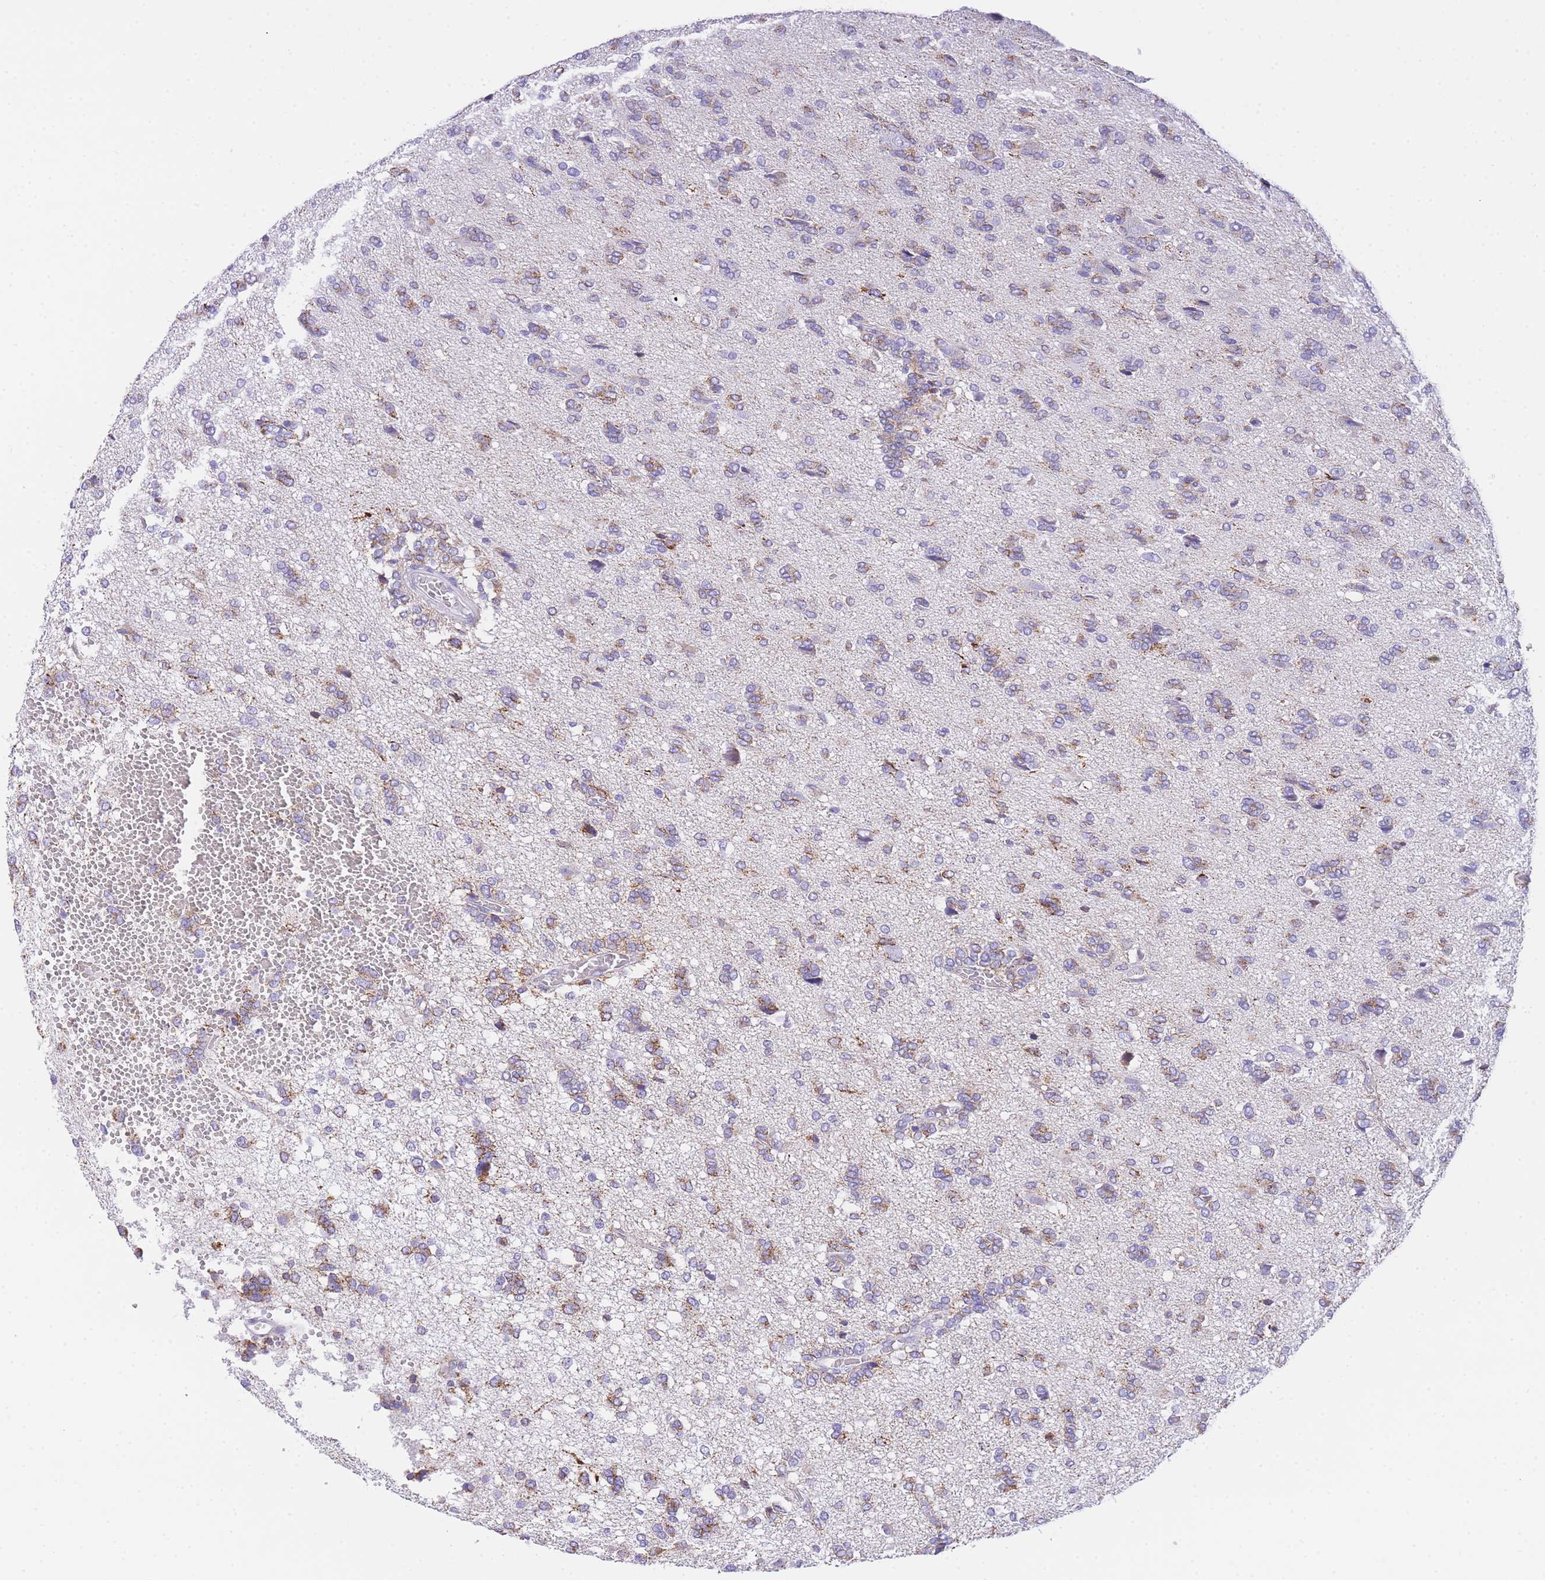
{"staining": {"intensity": "moderate", "quantity": "25%-75%", "location": "cytoplasmic/membranous"}, "tissue": "glioma", "cell_type": "Tumor cells", "image_type": "cancer", "snomed": [{"axis": "morphology", "description": "Glioma, malignant, High grade"}, {"axis": "topography", "description": "Brain"}], "caption": "Glioma stained with DAB immunohistochemistry (IHC) demonstrates medium levels of moderate cytoplasmic/membranous expression in about 25%-75% of tumor cells.", "gene": "NKD2", "patient": {"sex": "female", "age": 59}}